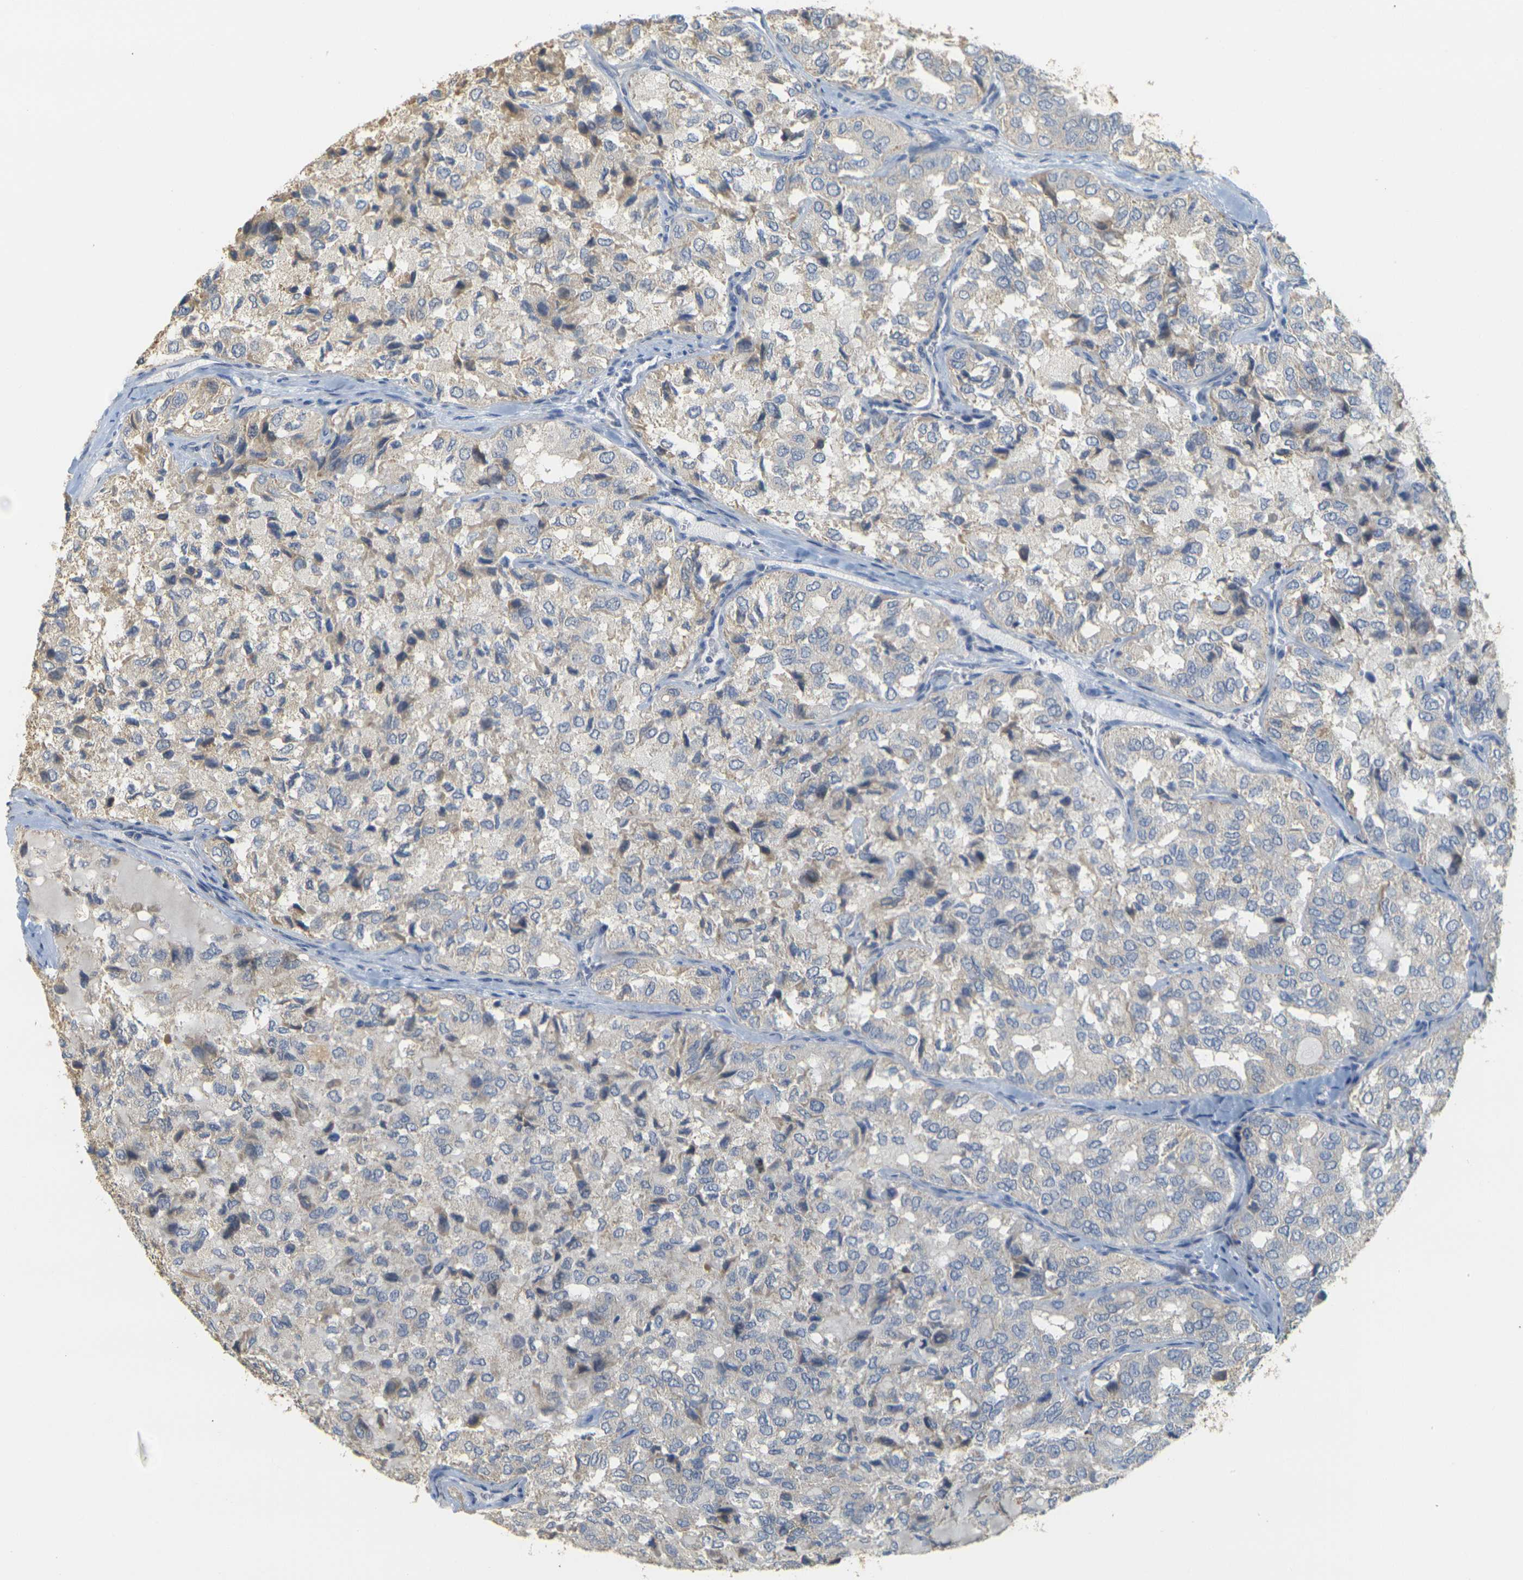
{"staining": {"intensity": "negative", "quantity": "none", "location": "none"}, "tissue": "thyroid cancer", "cell_type": "Tumor cells", "image_type": "cancer", "snomed": [{"axis": "morphology", "description": "Follicular adenoma carcinoma, NOS"}, {"axis": "topography", "description": "Thyroid gland"}], "caption": "A micrograph of human follicular adenoma carcinoma (thyroid) is negative for staining in tumor cells.", "gene": "GDAP1", "patient": {"sex": "male", "age": 75}}